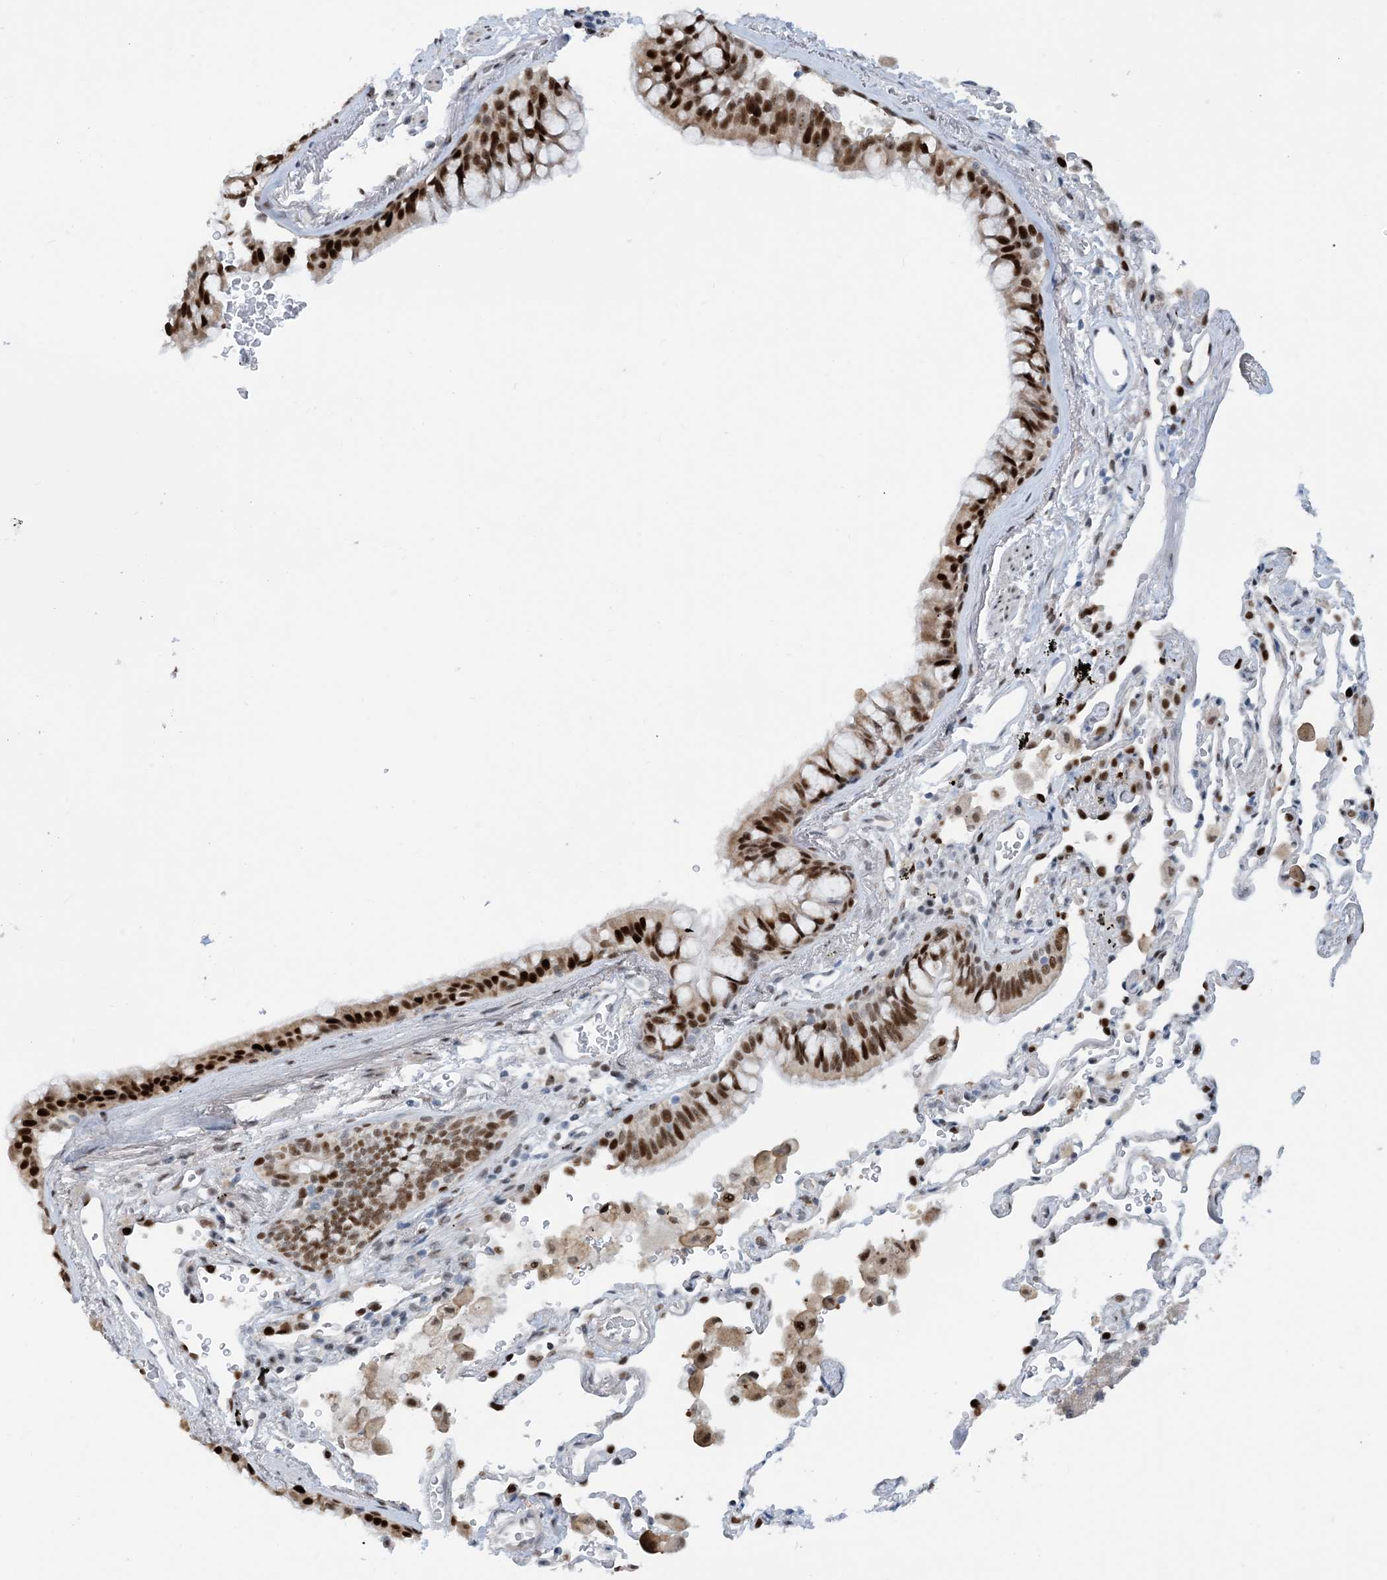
{"staining": {"intensity": "strong", "quantity": ">75%", "location": "nuclear"}, "tissue": "bronchus", "cell_type": "Respiratory epithelial cells", "image_type": "normal", "snomed": [{"axis": "morphology", "description": "Normal tissue, NOS"}, {"axis": "morphology", "description": "Adenocarcinoma, NOS"}, {"axis": "topography", "description": "Bronchus"}, {"axis": "topography", "description": "Lung"}], "caption": "Protein positivity by immunohistochemistry exhibits strong nuclear expression in about >75% of respiratory epithelial cells in benign bronchus. (Brightfield microscopy of DAB IHC at high magnification).", "gene": "HEMK1", "patient": {"sex": "male", "age": 54}}